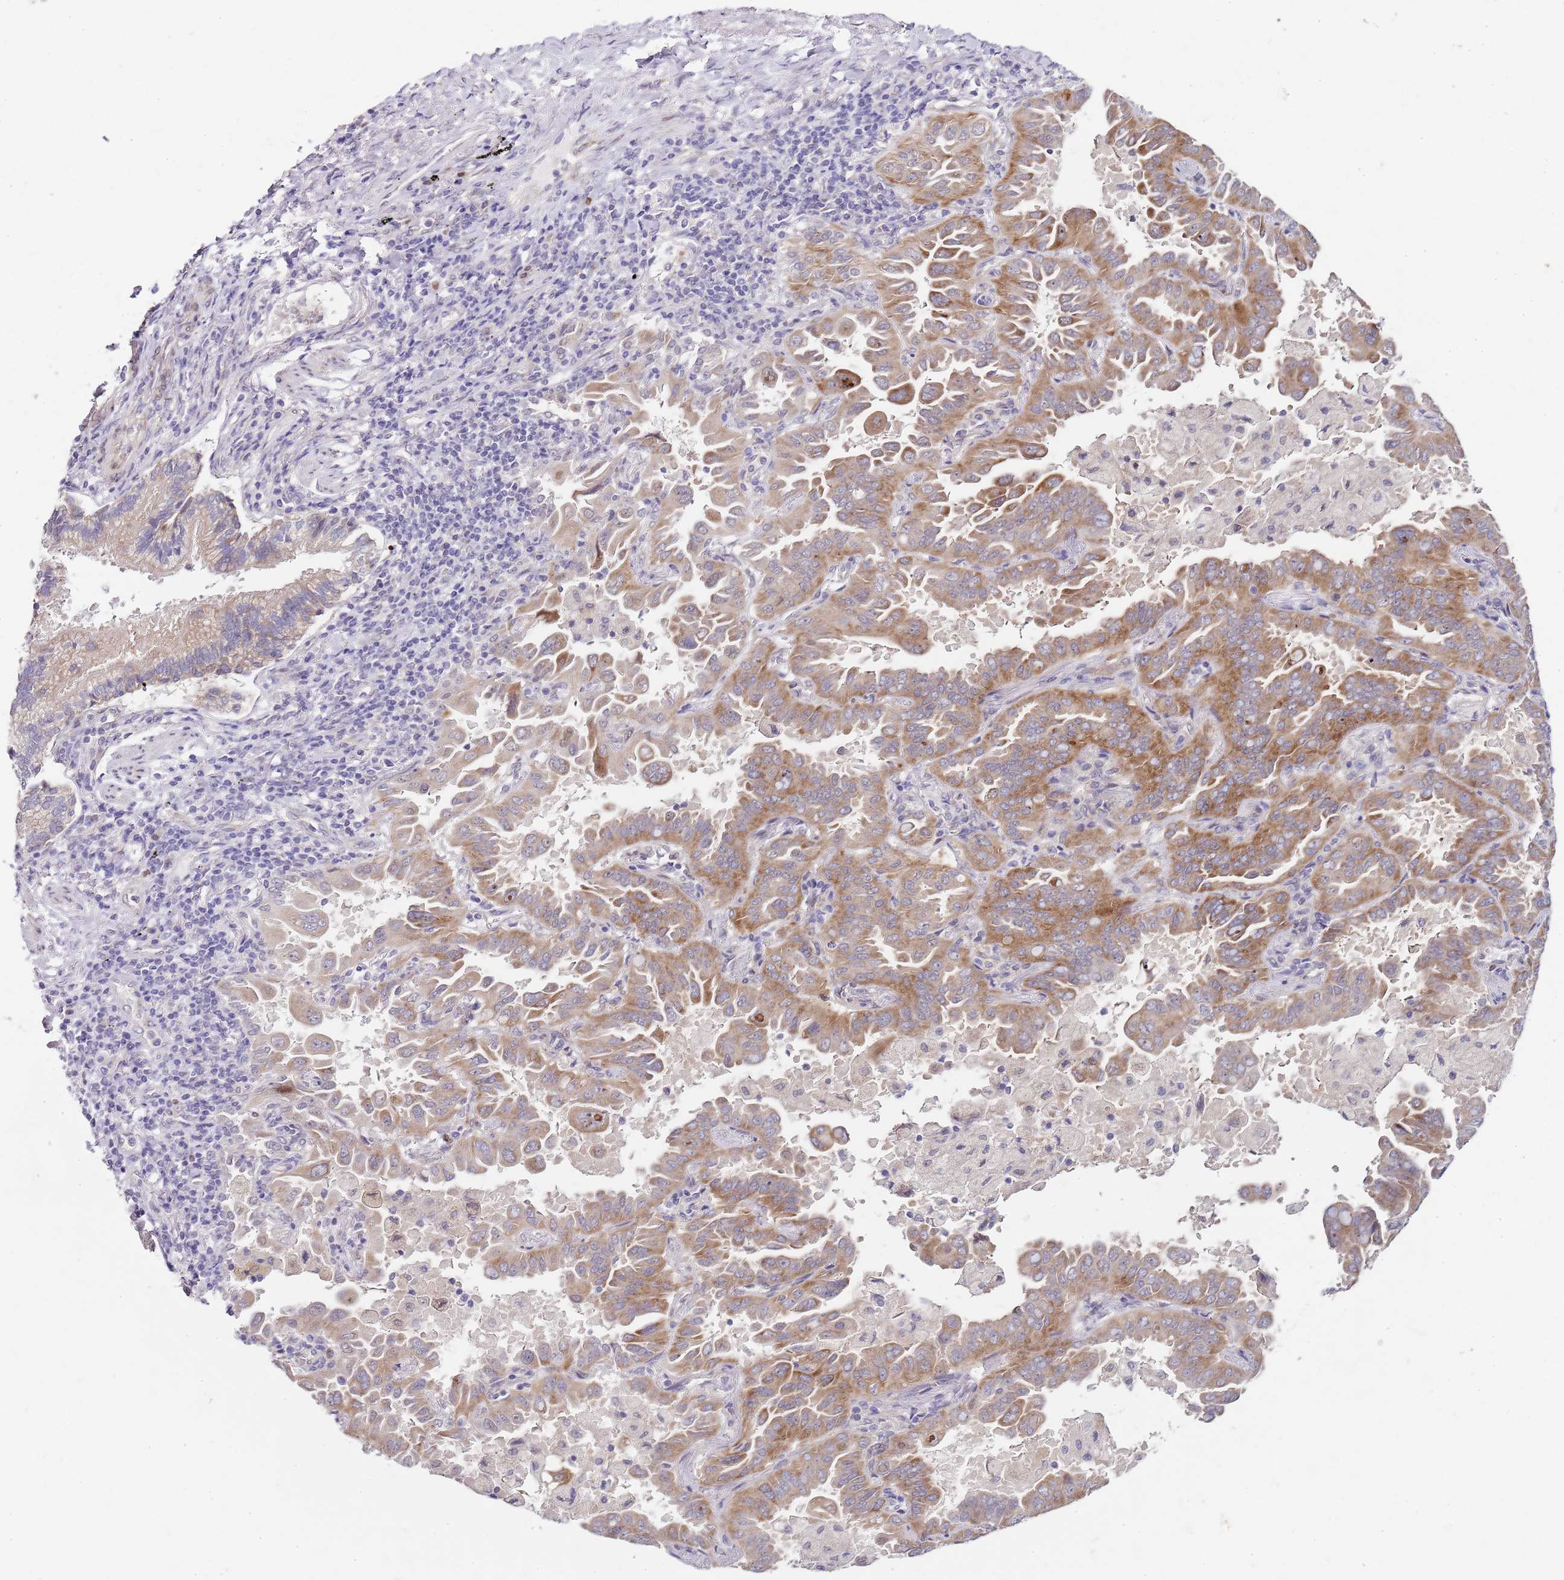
{"staining": {"intensity": "moderate", "quantity": ">75%", "location": "cytoplasmic/membranous"}, "tissue": "lung cancer", "cell_type": "Tumor cells", "image_type": "cancer", "snomed": [{"axis": "morphology", "description": "Adenocarcinoma, NOS"}, {"axis": "topography", "description": "Lung"}], "caption": "This image shows immunohistochemistry (IHC) staining of lung cancer, with medium moderate cytoplasmic/membranous expression in about >75% of tumor cells.", "gene": "TBC1D9", "patient": {"sex": "male", "age": 64}}